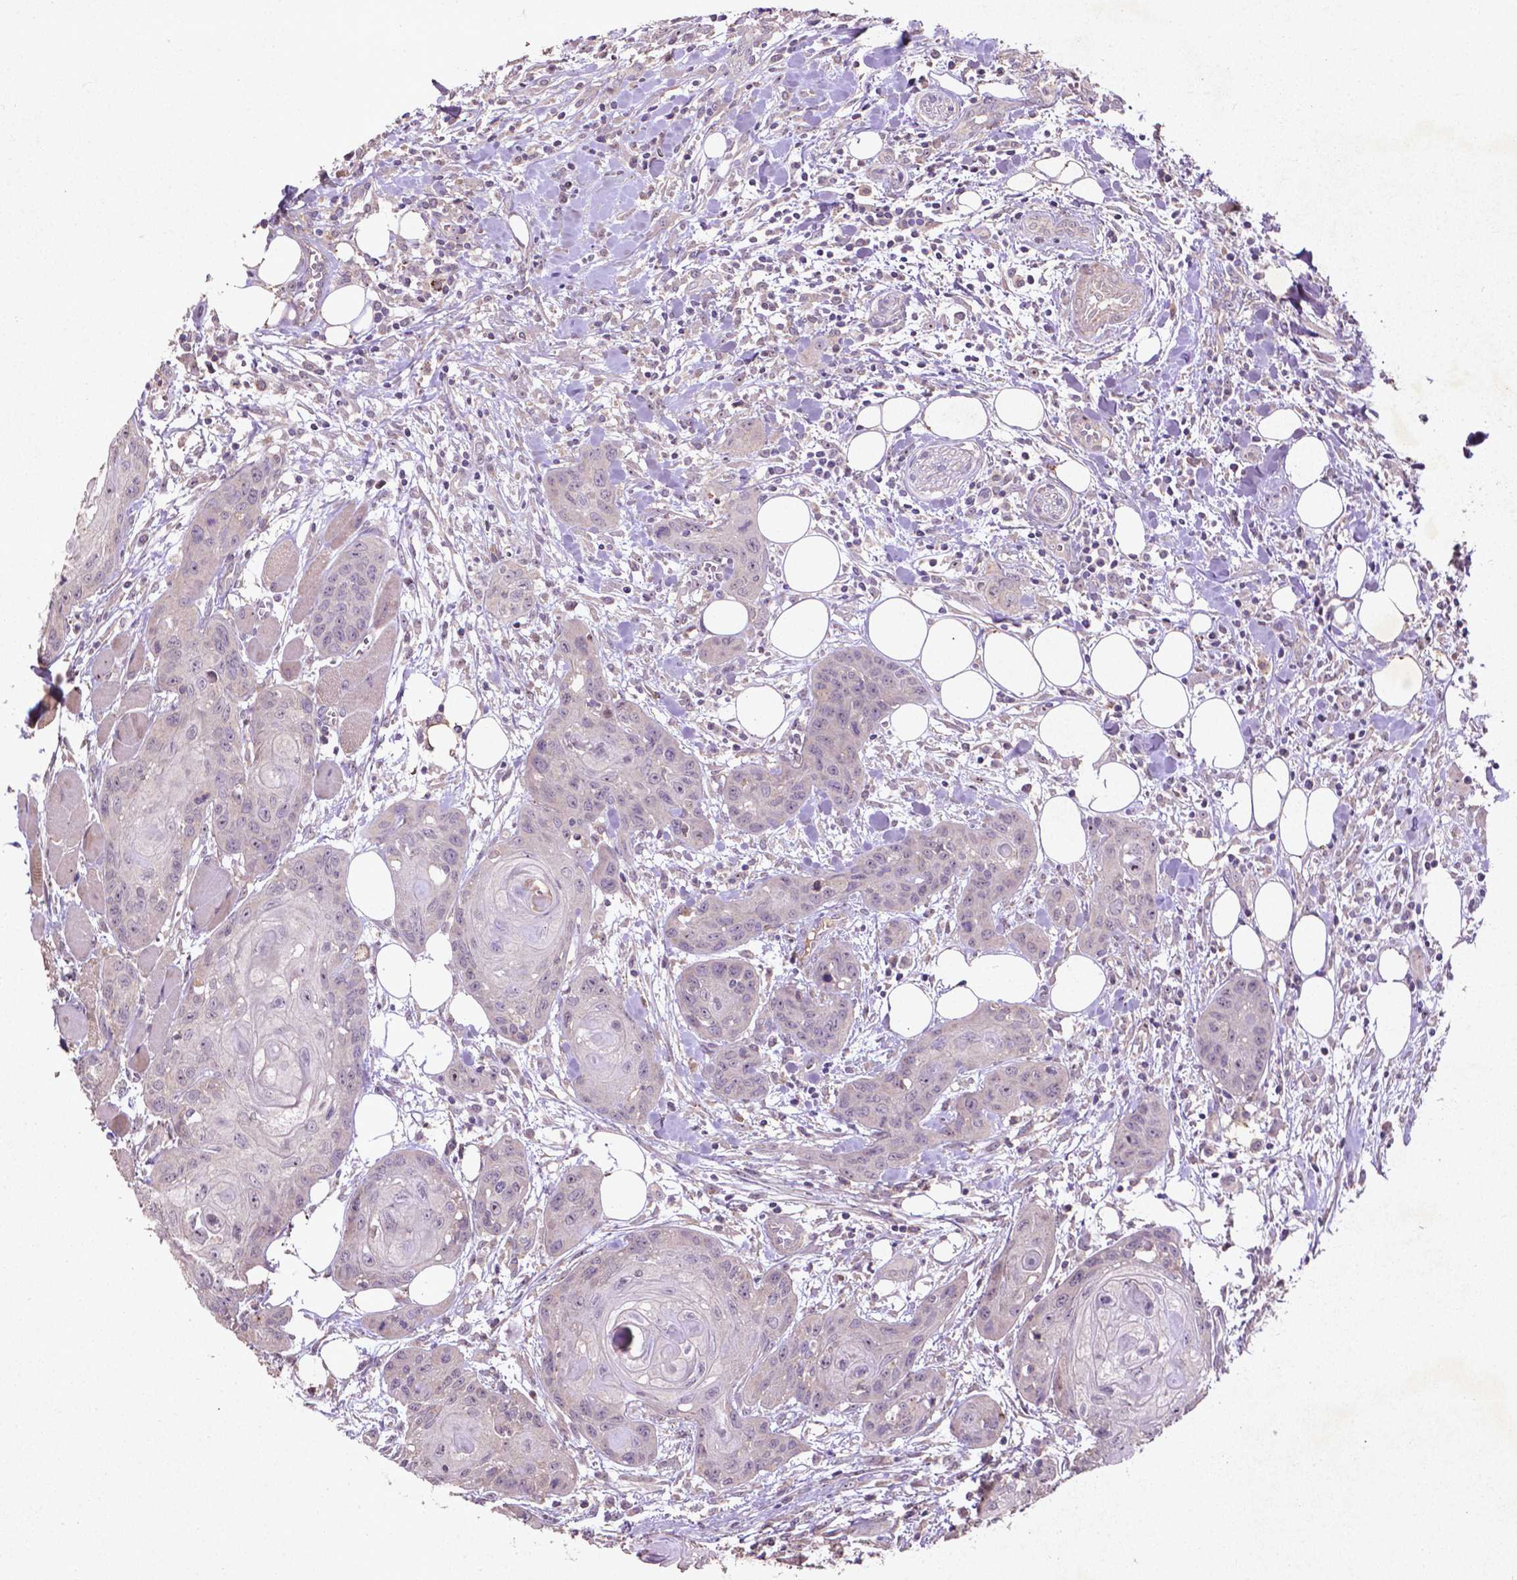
{"staining": {"intensity": "negative", "quantity": "none", "location": "none"}, "tissue": "head and neck cancer", "cell_type": "Tumor cells", "image_type": "cancer", "snomed": [{"axis": "morphology", "description": "Squamous cell carcinoma, NOS"}, {"axis": "topography", "description": "Oral tissue"}, {"axis": "topography", "description": "Head-Neck"}], "caption": "High magnification brightfield microscopy of head and neck cancer stained with DAB (3,3'-diaminobenzidine) (brown) and counterstained with hematoxylin (blue): tumor cells show no significant positivity. (DAB (3,3'-diaminobenzidine) IHC, high magnification).", "gene": "COQ2", "patient": {"sex": "male", "age": 58}}